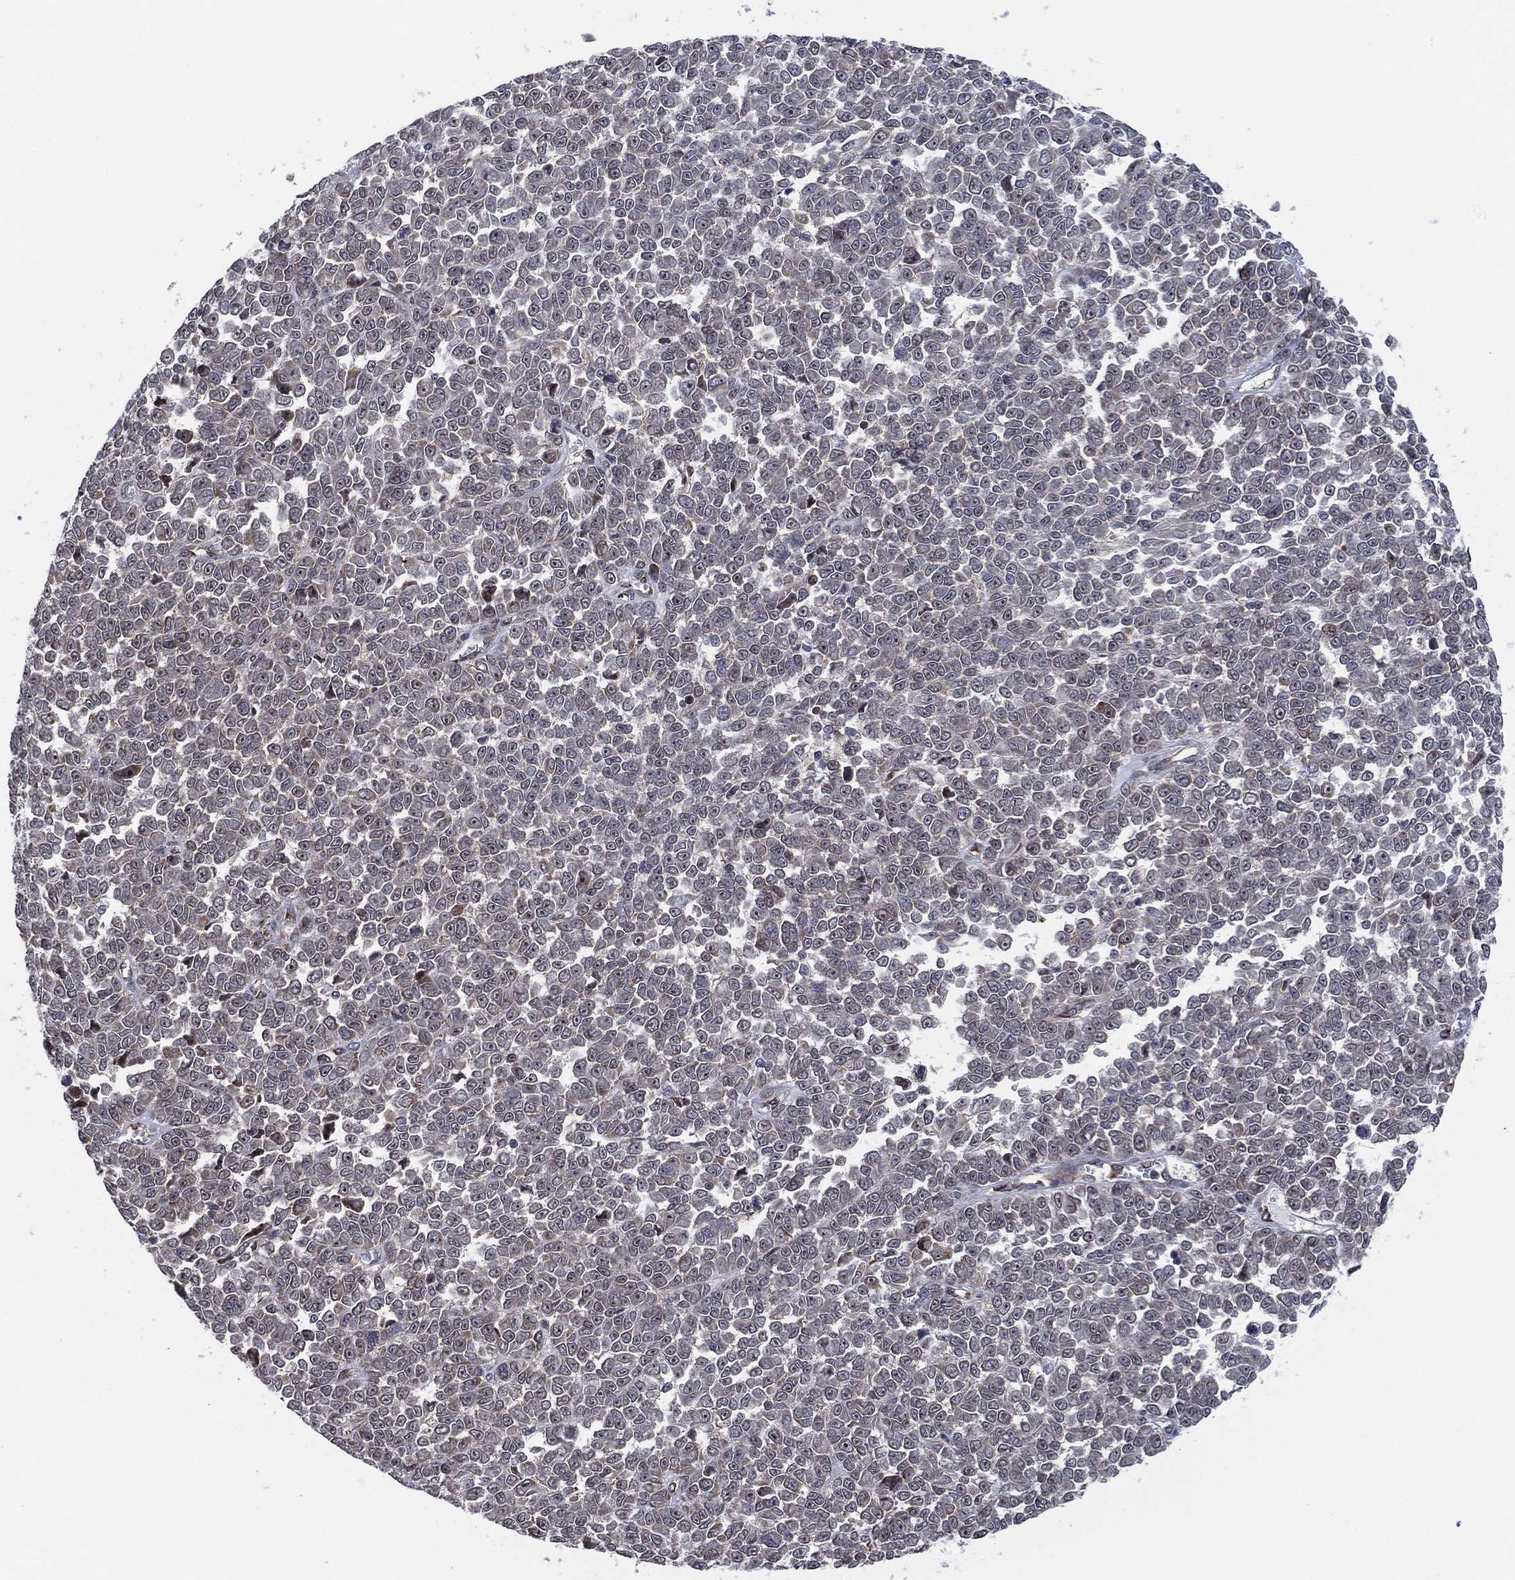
{"staining": {"intensity": "negative", "quantity": "none", "location": "none"}, "tissue": "melanoma", "cell_type": "Tumor cells", "image_type": "cancer", "snomed": [{"axis": "morphology", "description": "Malignant melanoma, NOS"}, {"axis": "topography", "description": "Skin"}], "caption": "This is an immunohistochemistry micrograph of human malignant melanoma. There is no positivity in tumor cells.", "gene": "TMCO1", "patient": {"sex": "female", "age": 95}}